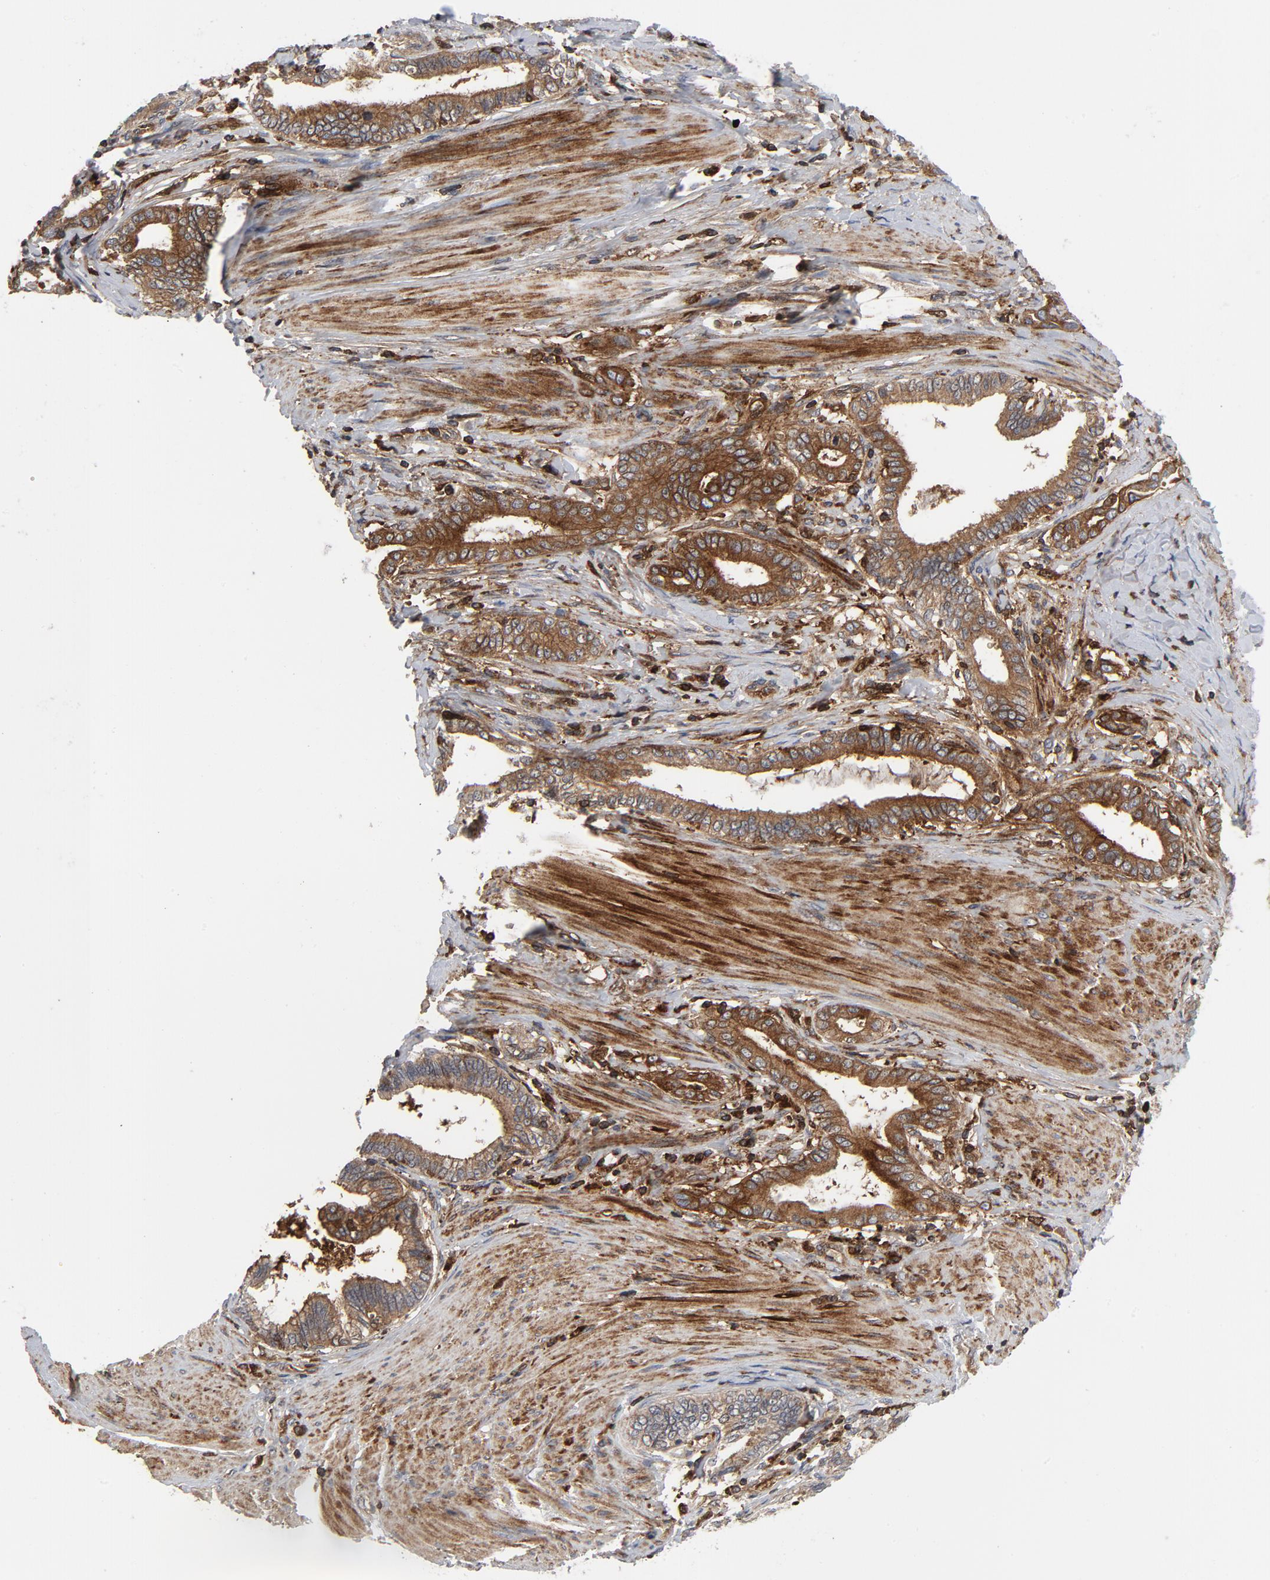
{"staining": {"intensity": "strong", "quantity": ">75%", "location": "cytoplasmic/membranous"}, "tissue": "pancreatic cancer", "cell_type": "Tumor cells", "image_type": "cancer", "snomed": [{"axis": "morphology", "description": "Adenocarcinoma, NOS"}, {"axis": "topography", "description": "Pancreas"}], "caption": "High-power microscopy captured an immunohistochemistry histopathology image of pancreatic cancer (adenocarcinoma), revealing strong cytoplasmic/membranous positivity in approximately >75% of tumor cells. (DAB IHC, brown staining for protein, blue staining for nuclei).", "gene": "YES1", "patient": {"sex": "female", "age": 64}}